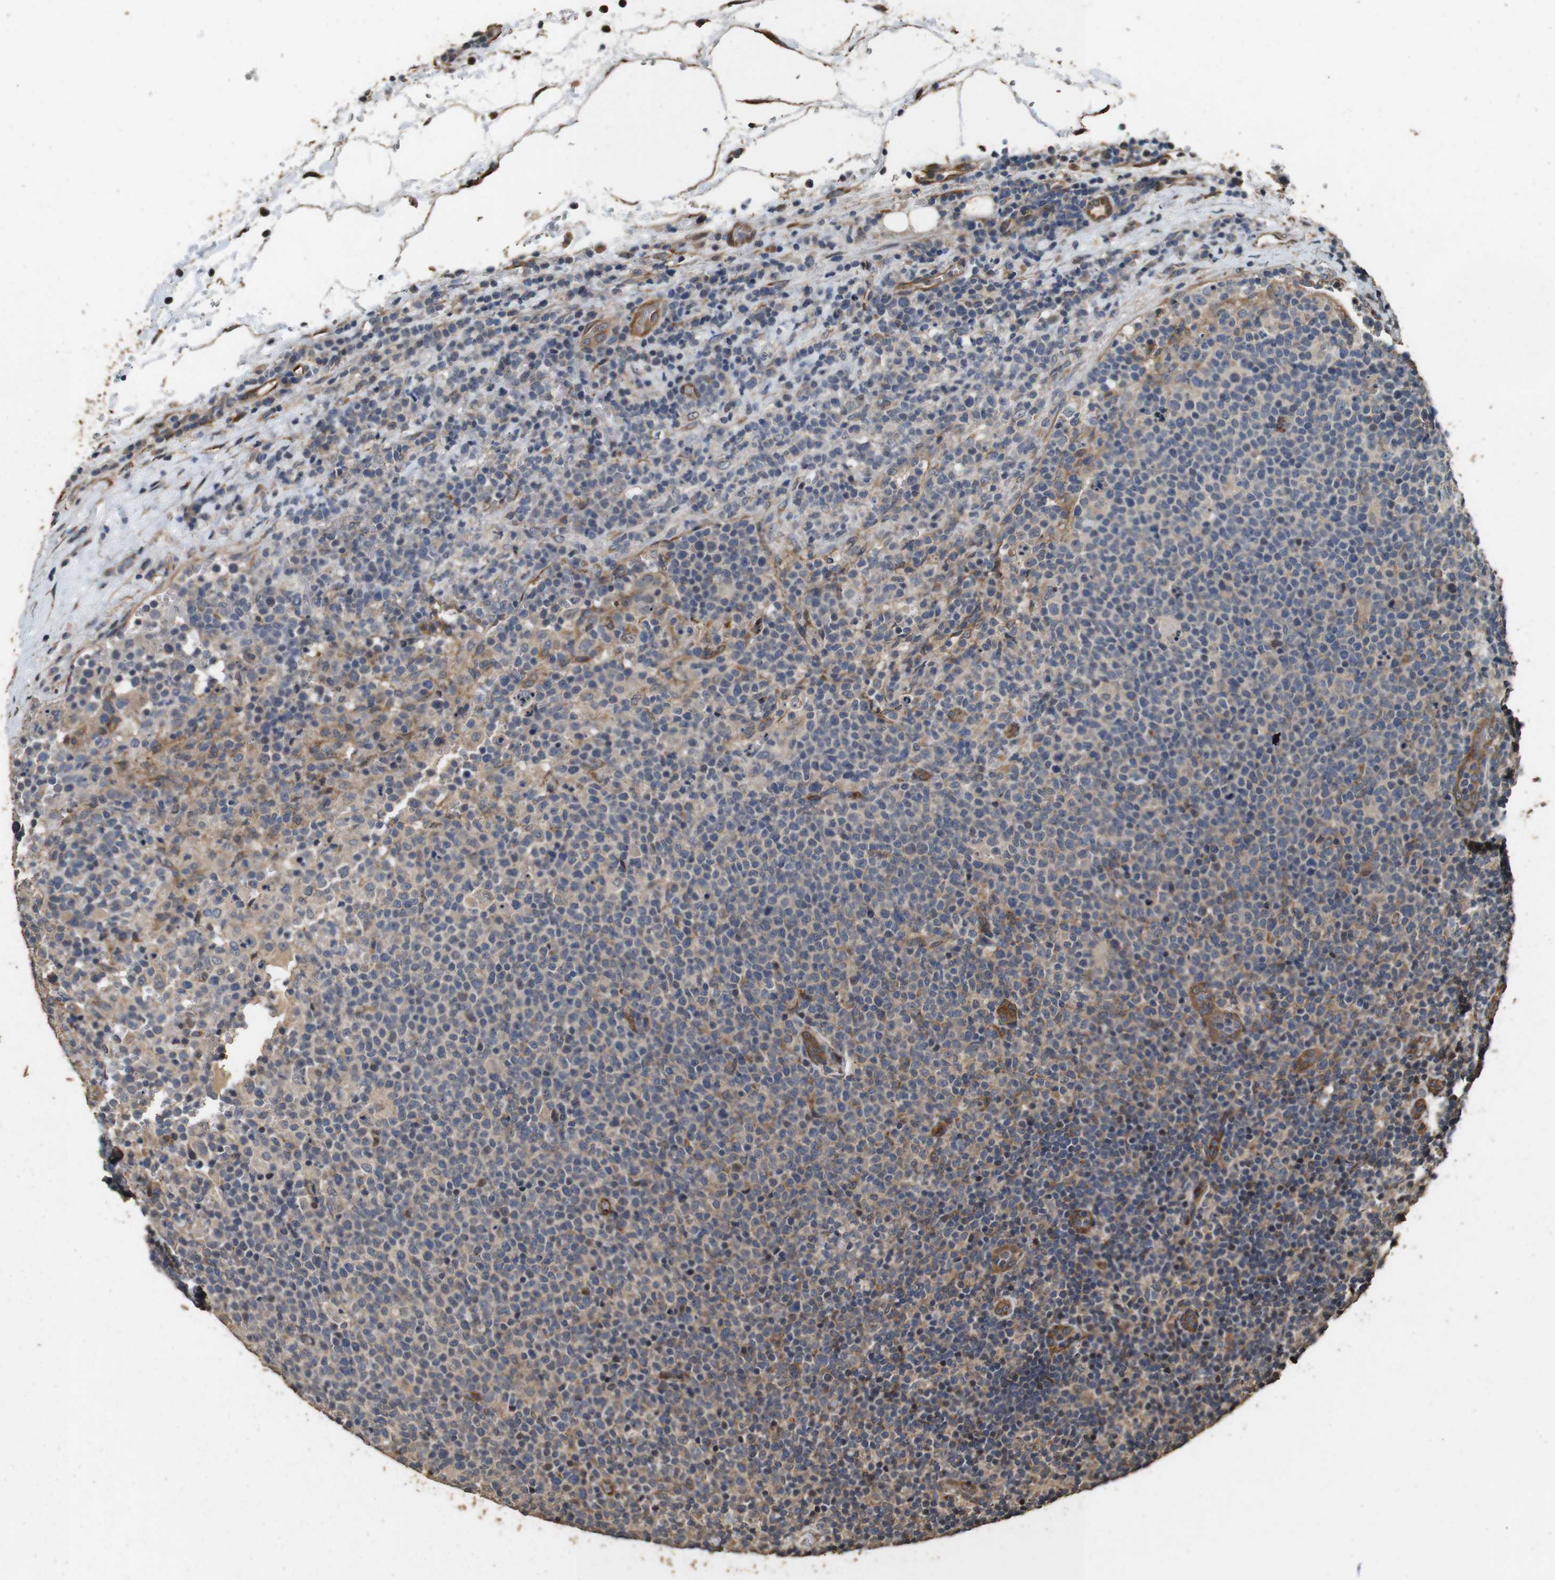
{"staining": {"intensity": "moderate", "quantity": "25%-75%", "location": "cytoplasmic/membranous"}, "tissue": "lymphoma", "cell_type": "Tumor cells", "image_type": "cancer", "snomed": [{"axis": "morphology", "description": "Malignant lymphoma, non-Hodgkin's type, High grade"}, {"axis": "topography", "description": "Lymph node"}], "caption": "Immunohistochemical staining of high-grade malignant lymphoma, non-Hodgkin's type reveals moderate cytoplasmic/membranous protein staining in approximately 25%-75% of tumor cells.", "gene": "CNPY4", "patient": {"sex": "male", "age": 61}}